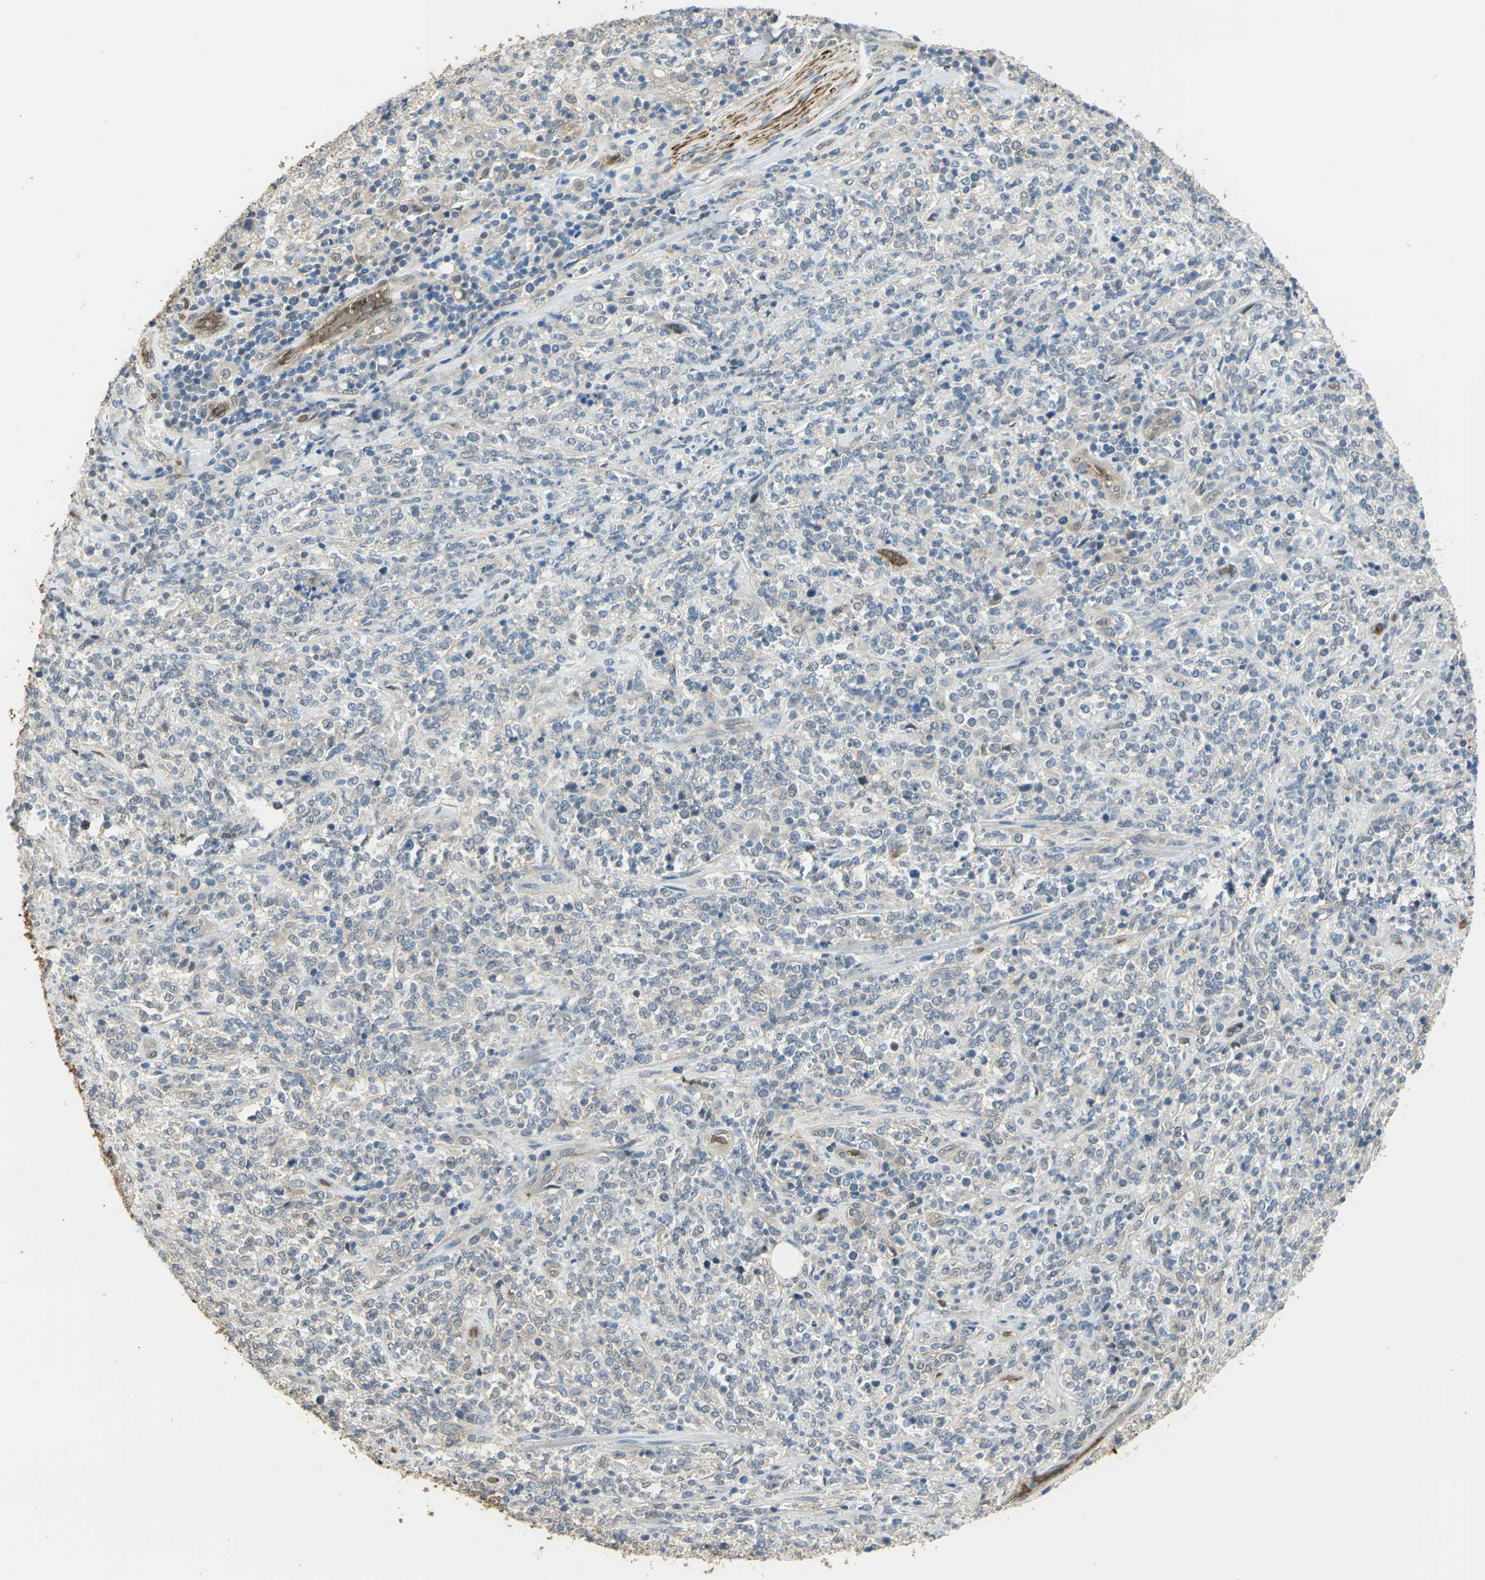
{"staining": {"intensity": "weak", "quantity": "<25%", "location": "cytoplasmic/membranous"}, "tissue": "lymphoma", "cell_type": "Tumor cells", "image_type": "cancer", "snomed": [{"axis": "morphology", "description": "Malignant lymphoma, non-Hodgkin's type, High grade"}, {"axis": "topography", "description": "Soft tissue"}], "caption": "Tumor cells are negative for brown protein staining in malignant lymphoma, non-Hodgkin's type (high-grade).", "gene": "DDAH1", "patient": {"sex": "male", "age": 18}}